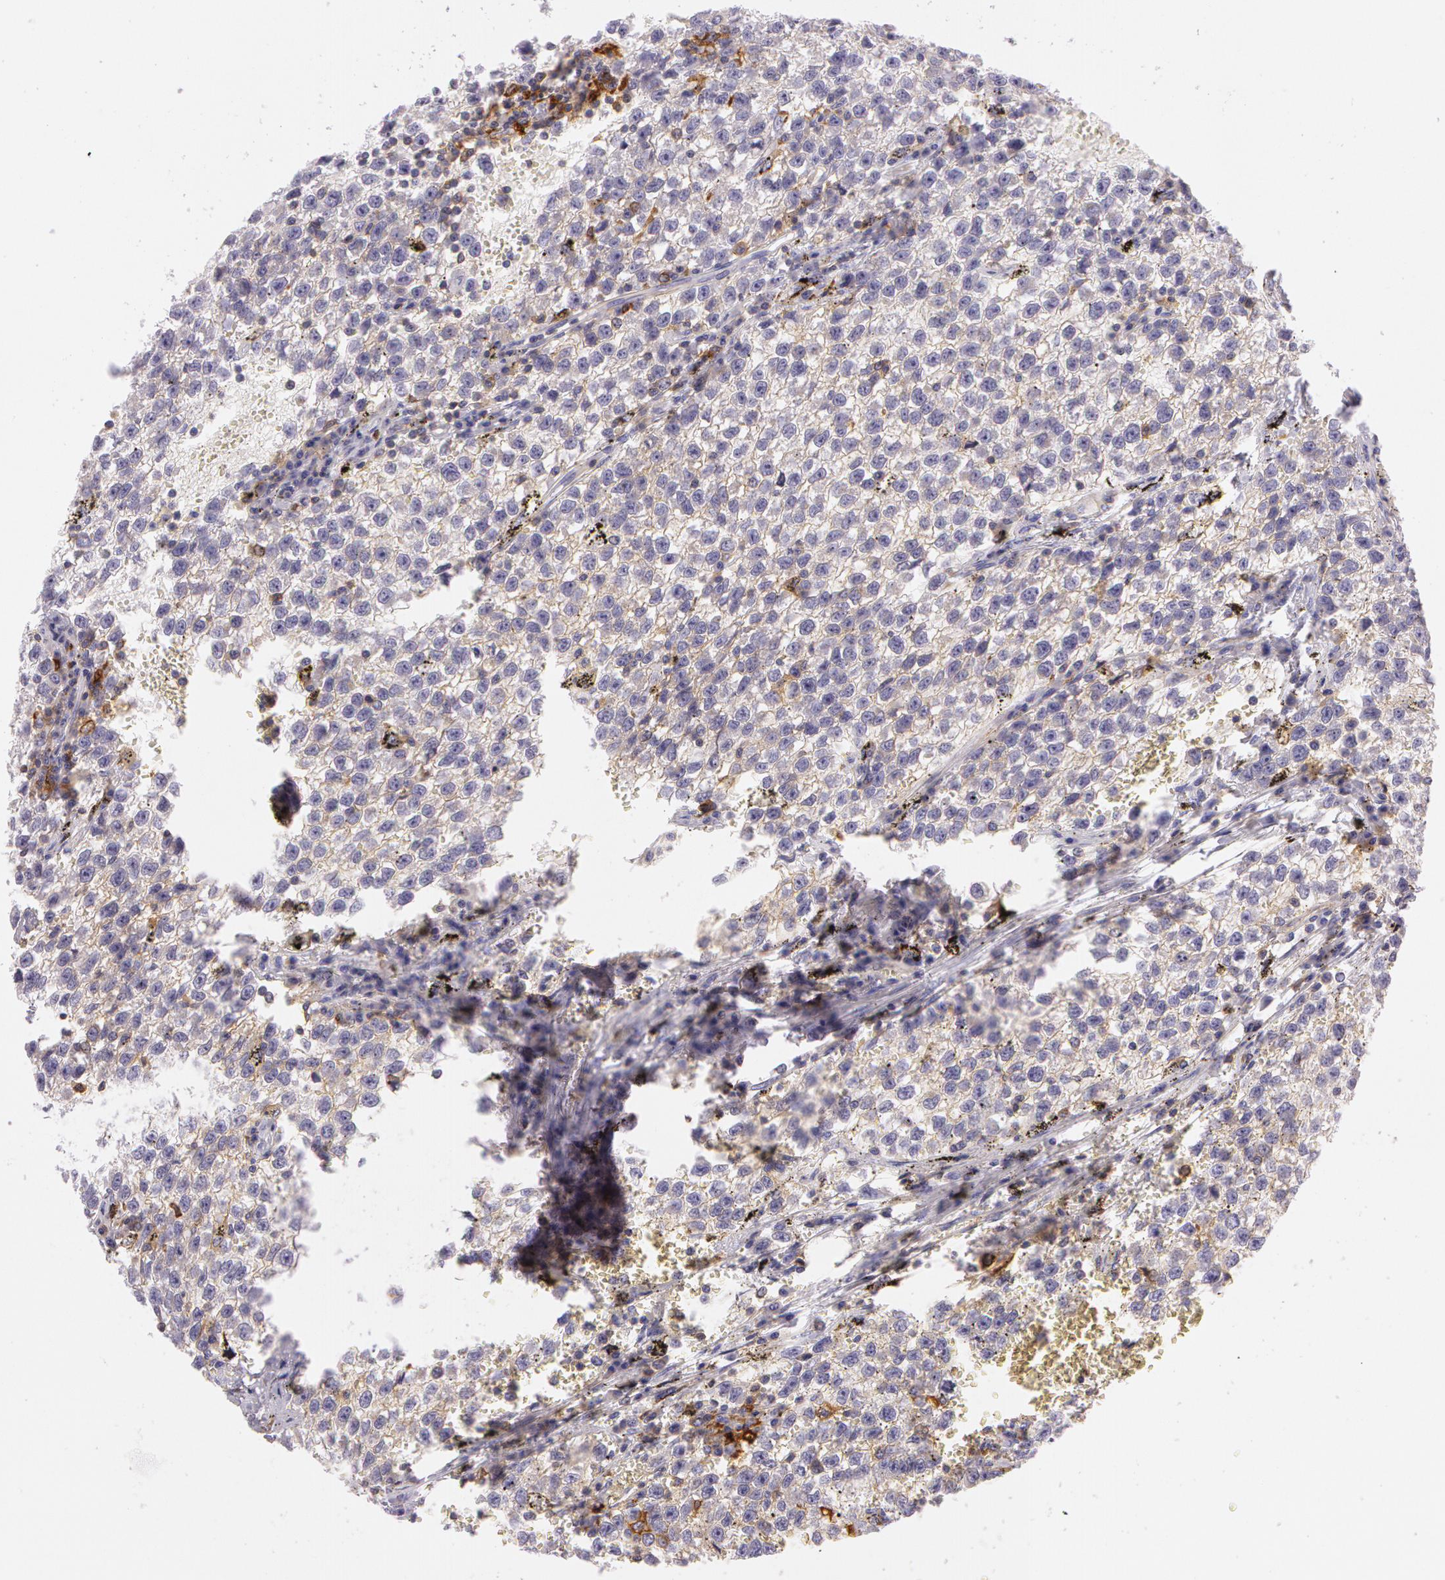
{"staining": {"intensity": "weak", "quantity": "<25%", "location": "cytoplasmic/membranous"}, "tissue": "testis cancer", "cell_type": "Tumor cells", "image_type": "cancer", "snomed": [{"axis": "morphology", "description": "Seminoma, NOS"}, {"axis": "topography", "description": "Testis"}], "caption": "IHC histopathology image of neoplastic tissue: seminoma (testis) stained with DAB reveals no significant protein staining in tumor cells.", "gene": "LY75", "patient": {"sex": "male", "age": 35}}